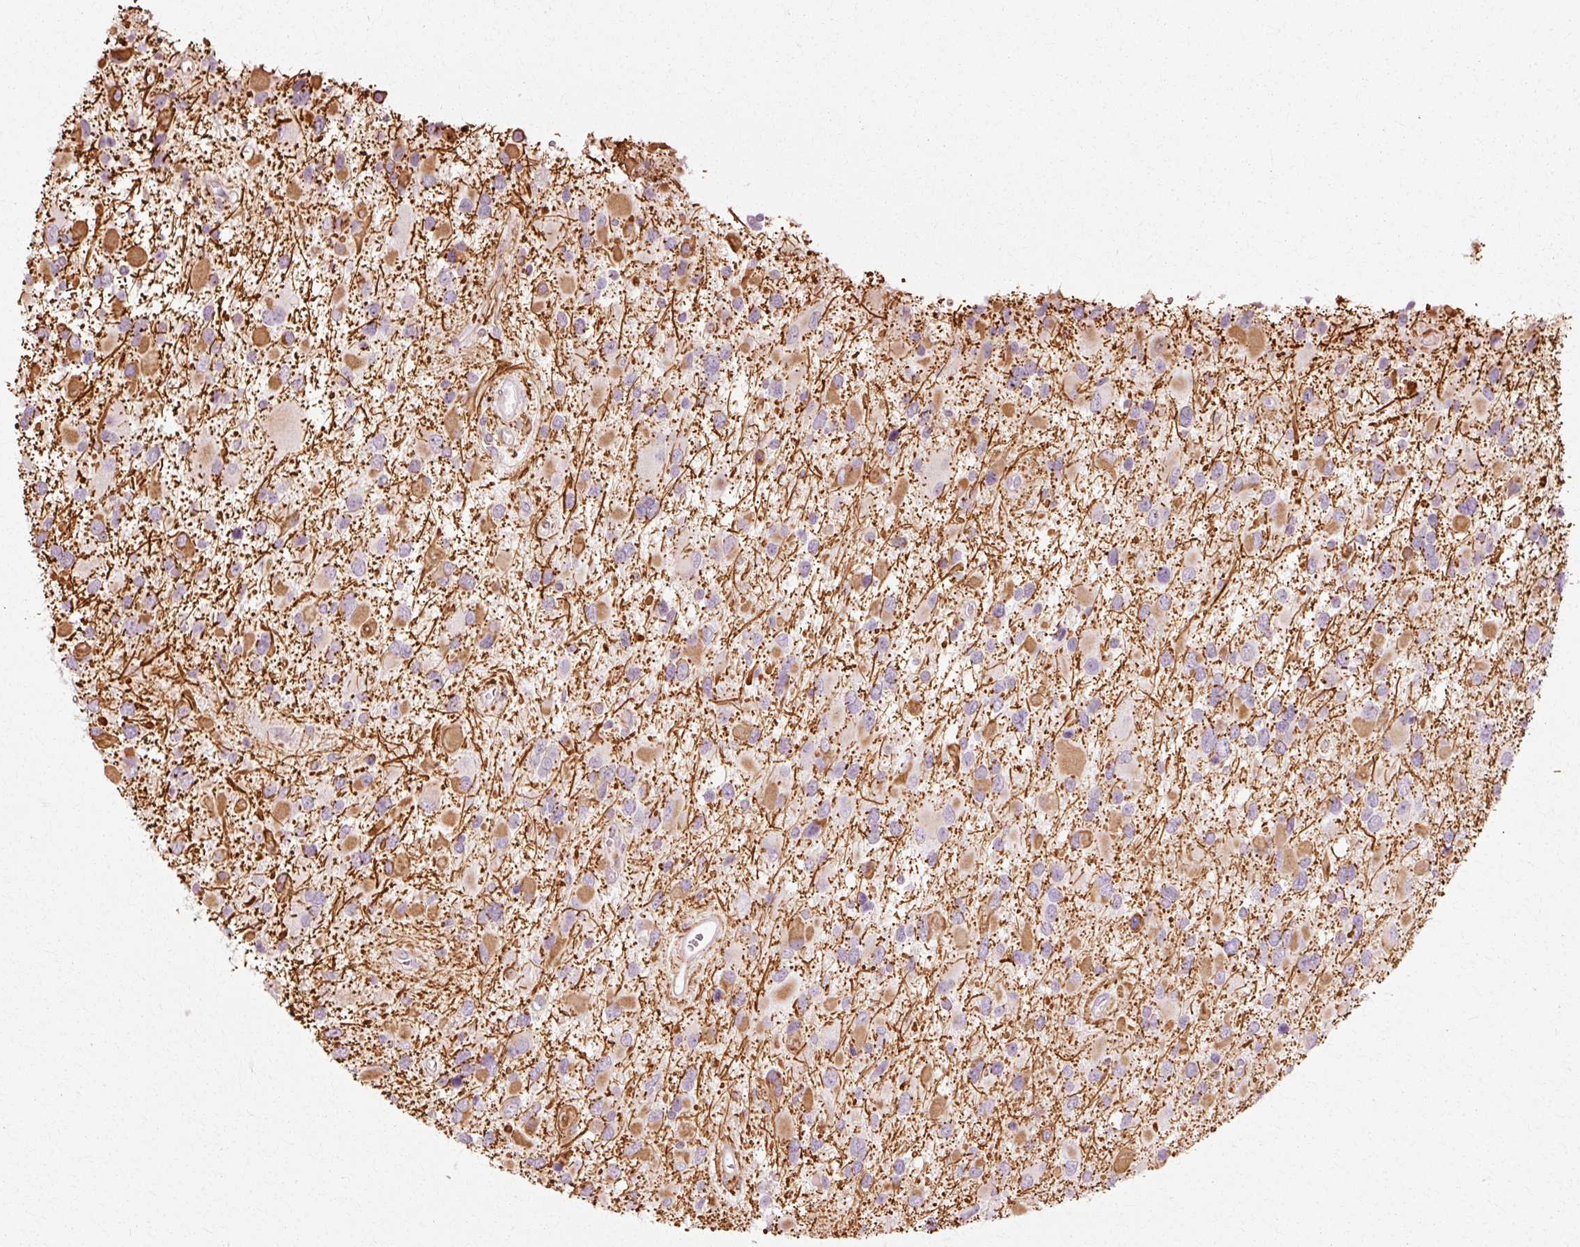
{"staining": {"intensity": "moderate", "quantity": "25%-75%", "location": "cytoplasmic/membranous"}, "tissue": "glioma", "cell_type": "Tumor cells", "image_type": "cancer", "snomed": [{"axis": "morphology", "description": "Glioma, malignant, High grade"}, {"axis": "topography", "description": "Brain"}], "caption": "A brown stain shows moderate cytoplasmic/membranous staining of a protein in high-grade glioma (malignant) tumor cells.", "gene": "RGPD5", "patient": {"sex": "male", "age": 53}}